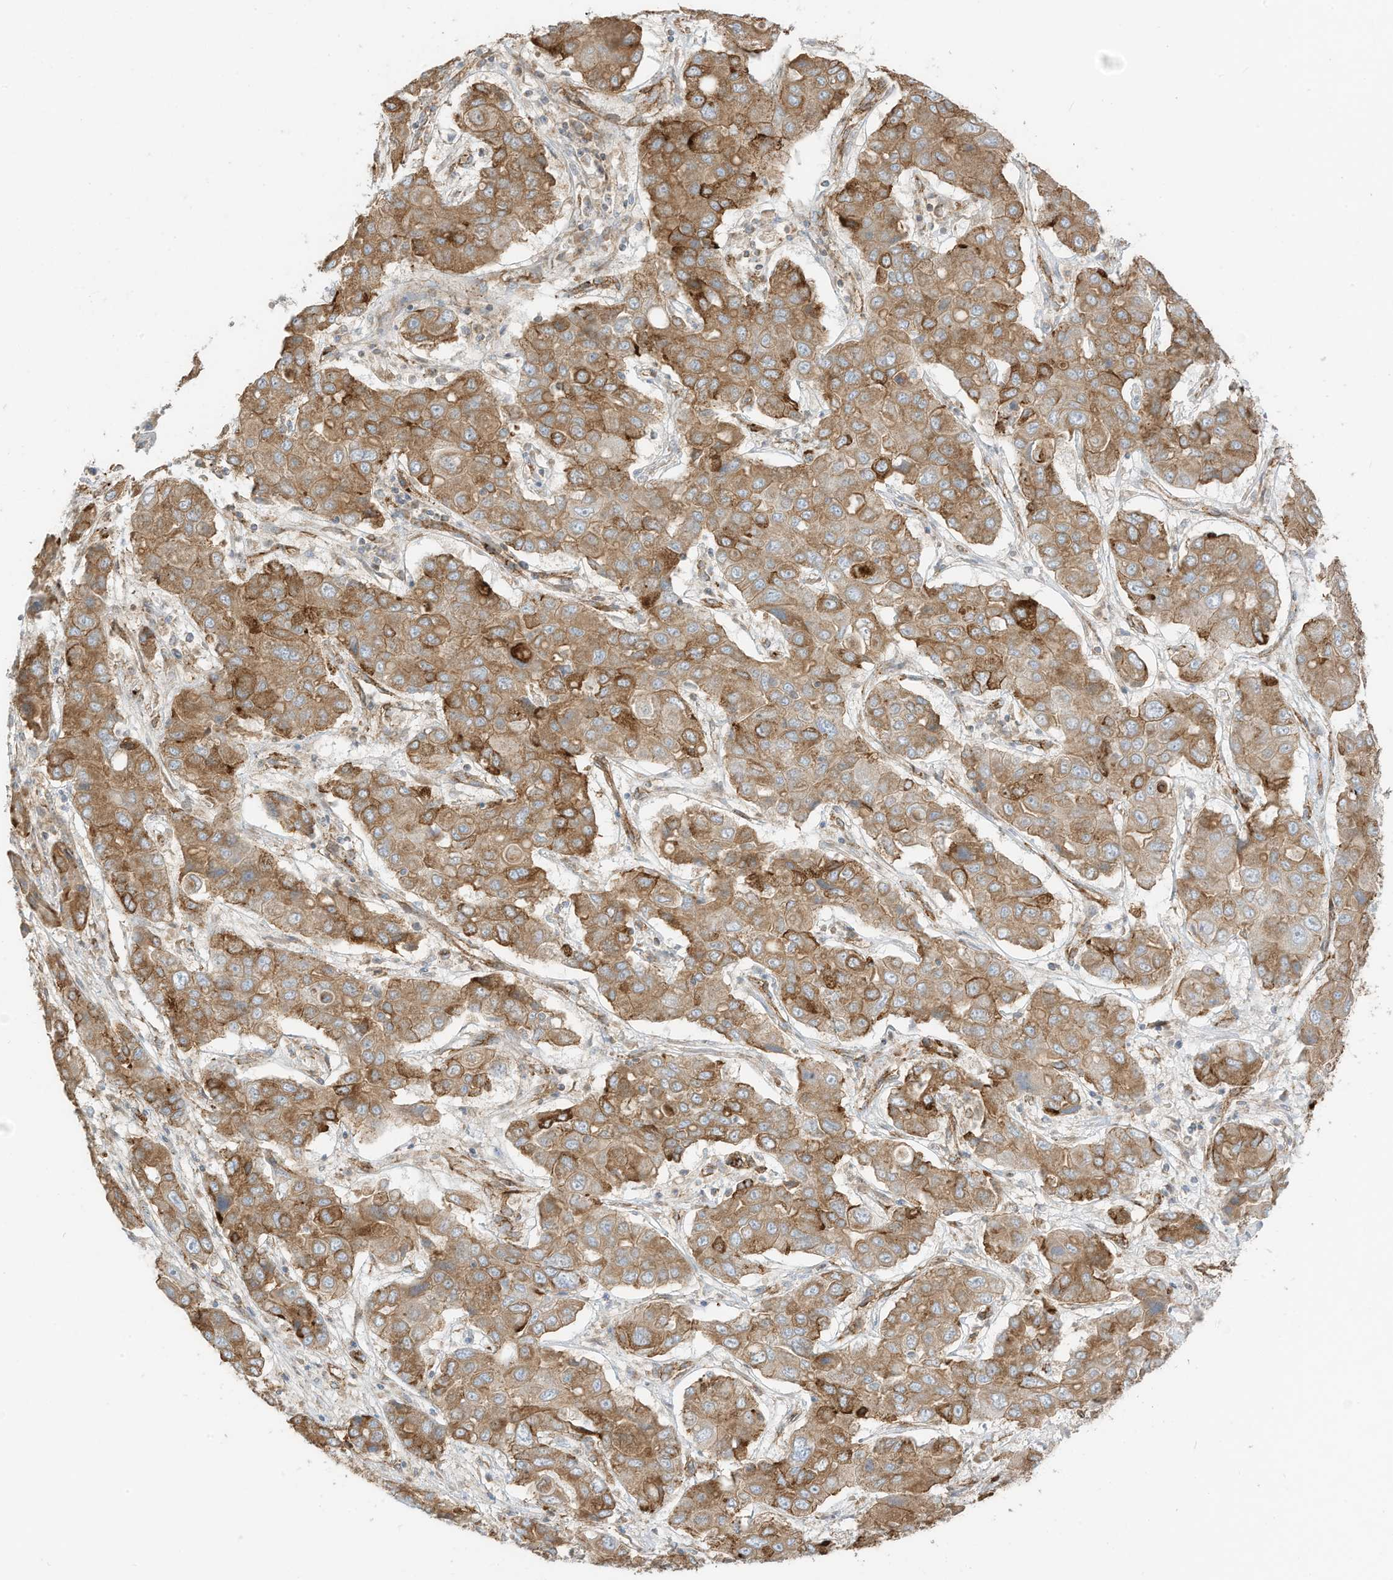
{"staining": {"intensity": "moderate", "quantity": ">75%", "location": "cytoplasmic/membranous"}, "tissue": "liver cancer", "cell_type": "Tumor cells", "image_type": "cancer", "snomed": [{"axis": "morphology", "description": "Cholangiocarcinoma"}, {"axis": "topography", "description": "Liver"}], "caption": "Immunohistochemistry (IHC) of liver cancer (cholangiocarcinoma) shows medium levels of moderate cytoplasmic/membranous expression in approximately >75% of tumor cells.", "gene": "ABCB7", "patient": {"sex": "male", "age": 67}}